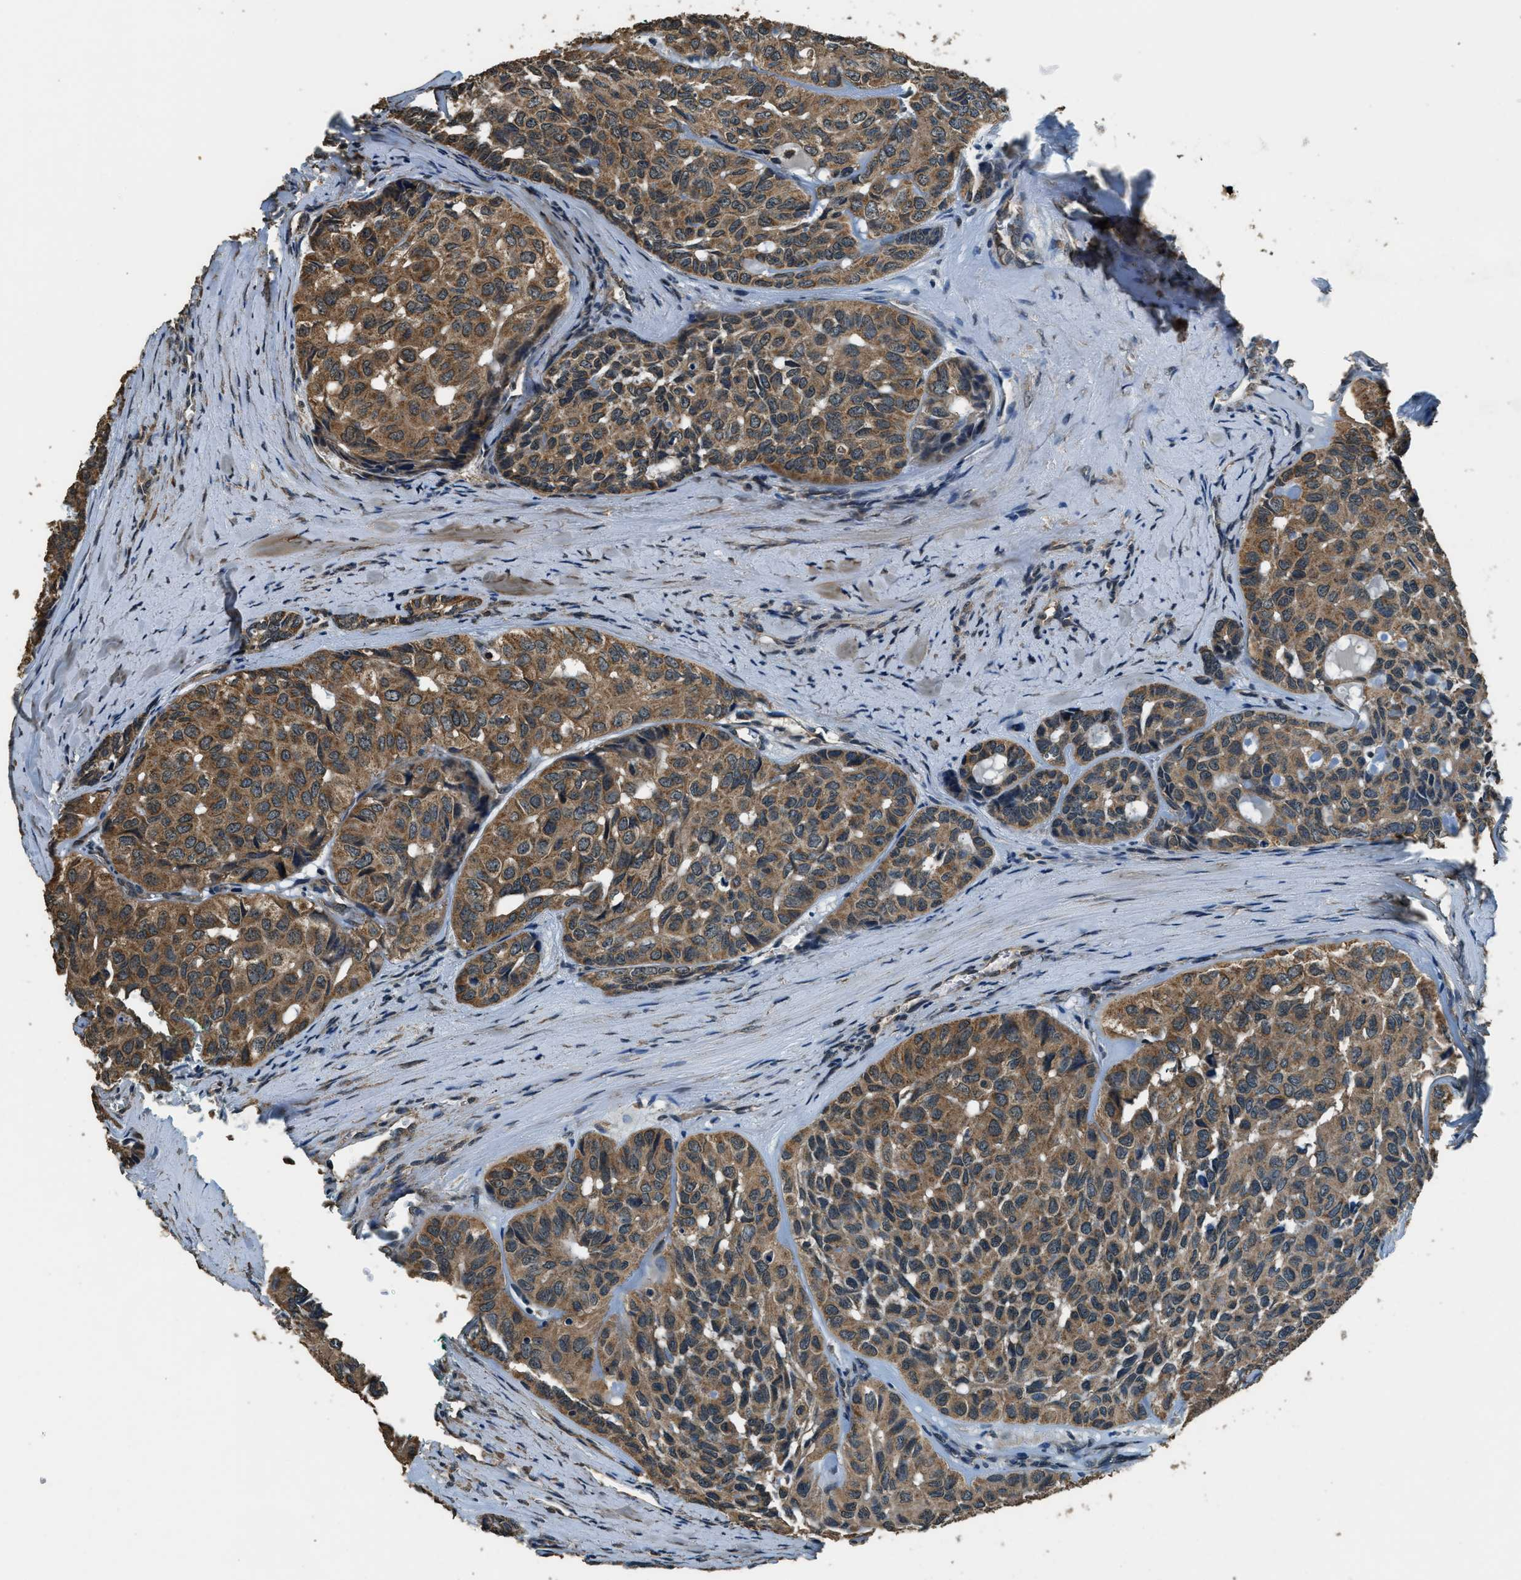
{"staining": {"intensity": "moderate", "quantity": ">75%", "location": "cytoplasmic/membranous"}, "tissue": "head and neck cancer", "cell_type": "Tumor cells", "image_type": "cancer", "snomed": [{"axis": "morphology", "description": "Adenocarcinoma, NOS"}, {"axis": "topography", "description": "Salivary gland, NOS"}, {"axis": "topography", "description": "Head-Neck"}], "caption": "An immunohistochemistry micrograph of neoplastic tissue is shown. Protein staining in brown highlights moderate cytoplasmic/membranous positivity in adenocarcinoma (head and neck) within tumor cells.", "gene": "SALL3", "patient": {"sex": "female", "age": 76}}